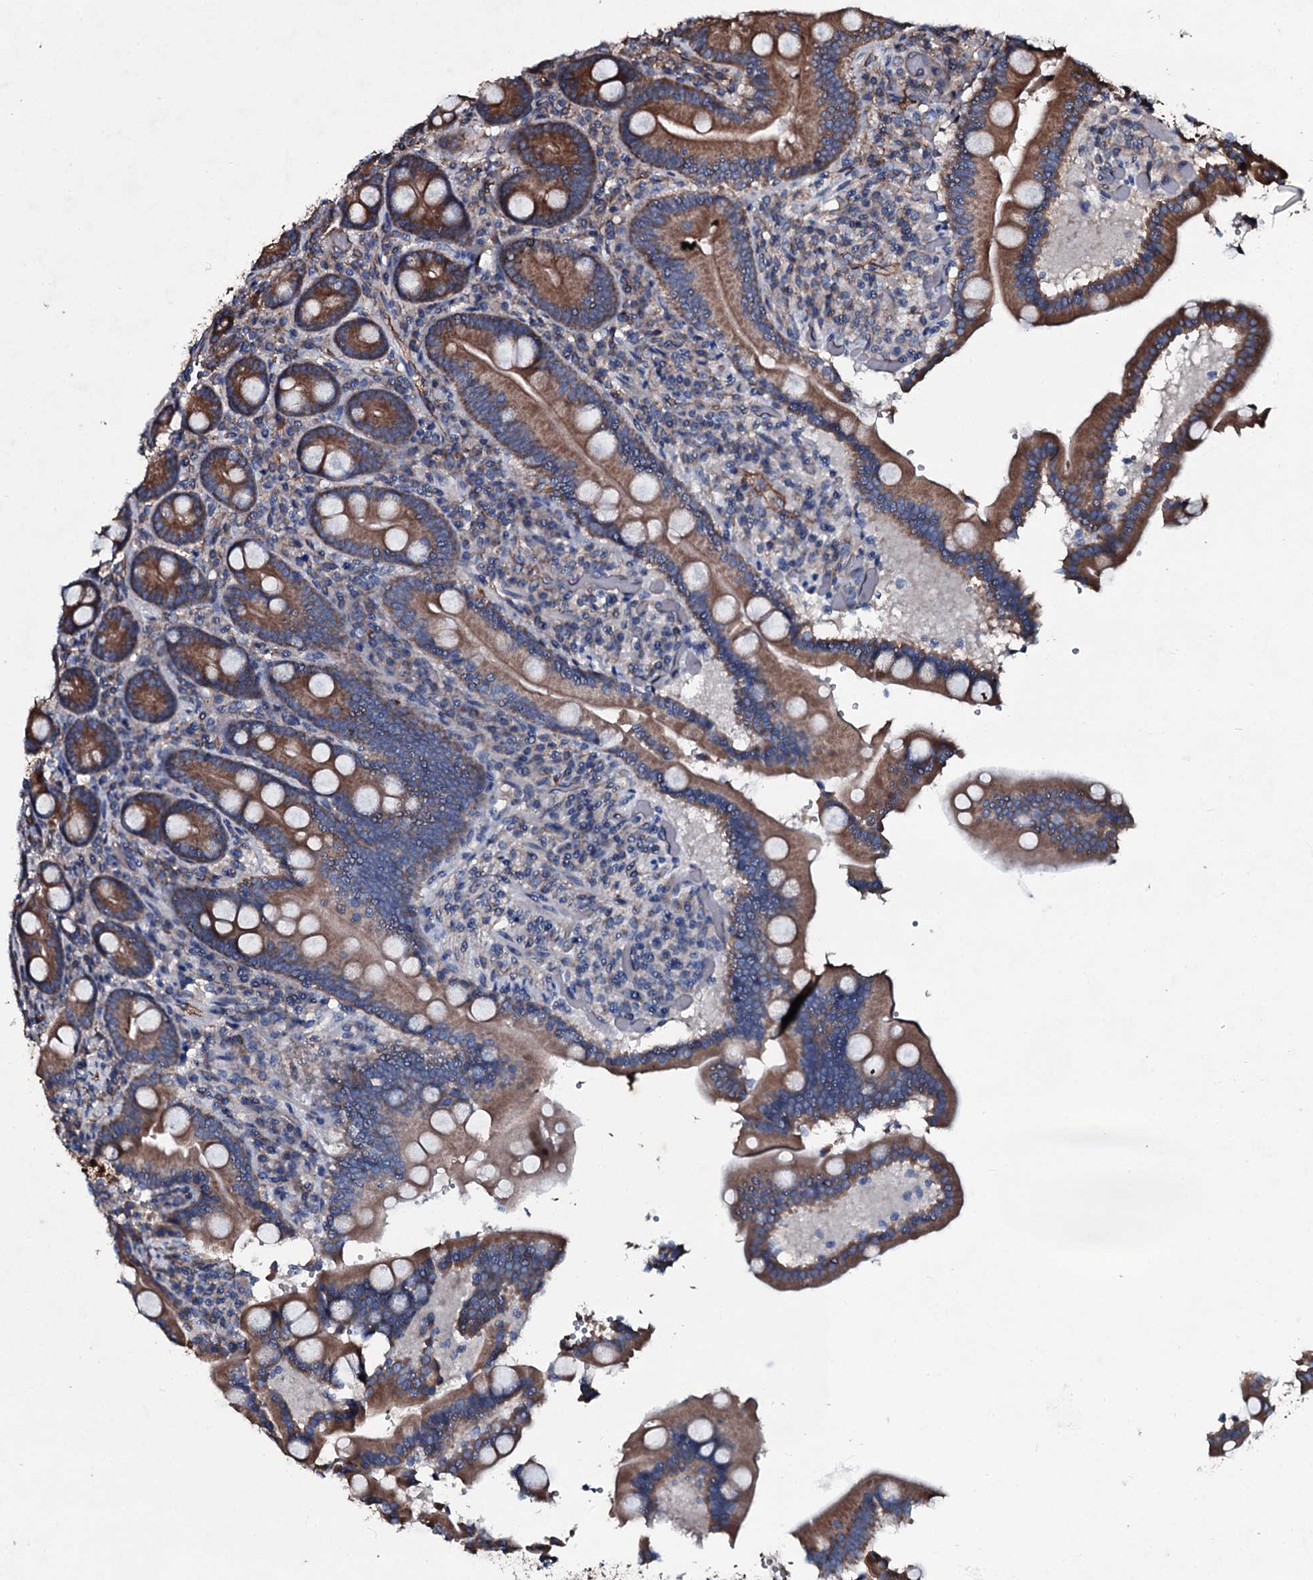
{"staining": {"intensity": "moderate", "quantity": ">75%", "location": "cytoplasmic/membranous"}, "tissue": "duodenum", "cell_type": "Glandular cells", "image_type": "normal", "snomed": [{"axis": "morphology", "description": "Normal tissue, NOS"}, {"axis": "topography", "description": "Duodenum"}], "caption": "Moderate cytoplasmic/membranous expression for a protein is present in about >75% of glandular cells of normal duodenum using IHC.", "gene": "DMAC2", "patient": {"sex": "female", "age": 62}}